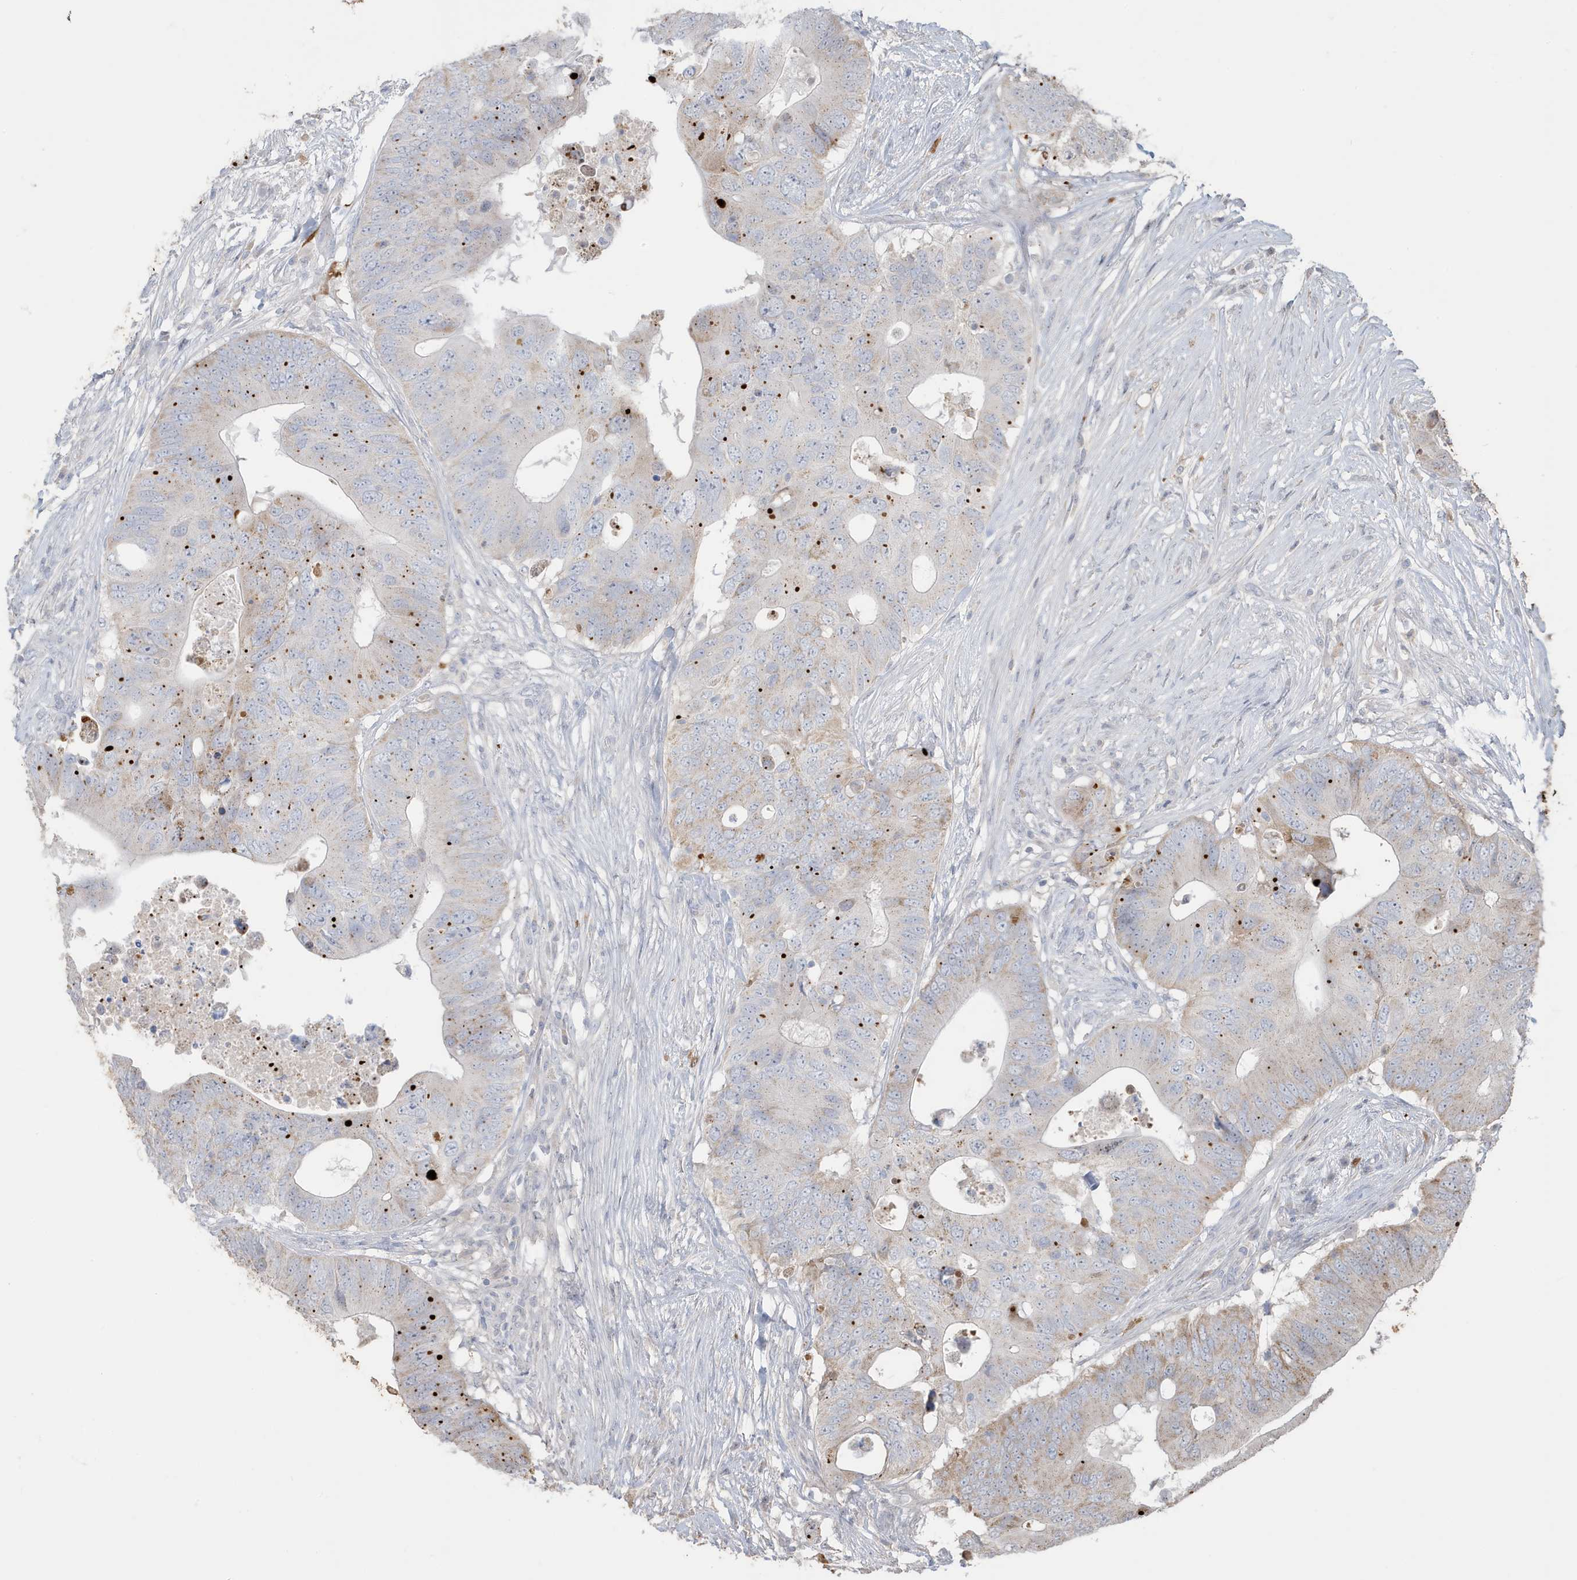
{"staining": {"intensity": "weak", "quantity": "<25%", "location": "cytoplasmic/membranous"}, "tissue": "colorectal cancer", "cell_type": "Tumor cells", "image_type": "cancer", "snomed": [{"axis": "morphology", "description": "Adenocarcinoma, NOS"}, {"axis": "topography", "description": "Colon"}], "caption": "Photomicrograph shows no protein positivity in tumor cells of colorectal adenocarcinoma tissue.", "gene": "FNDC1", "patient": {"sex": "male", "age": 71}}